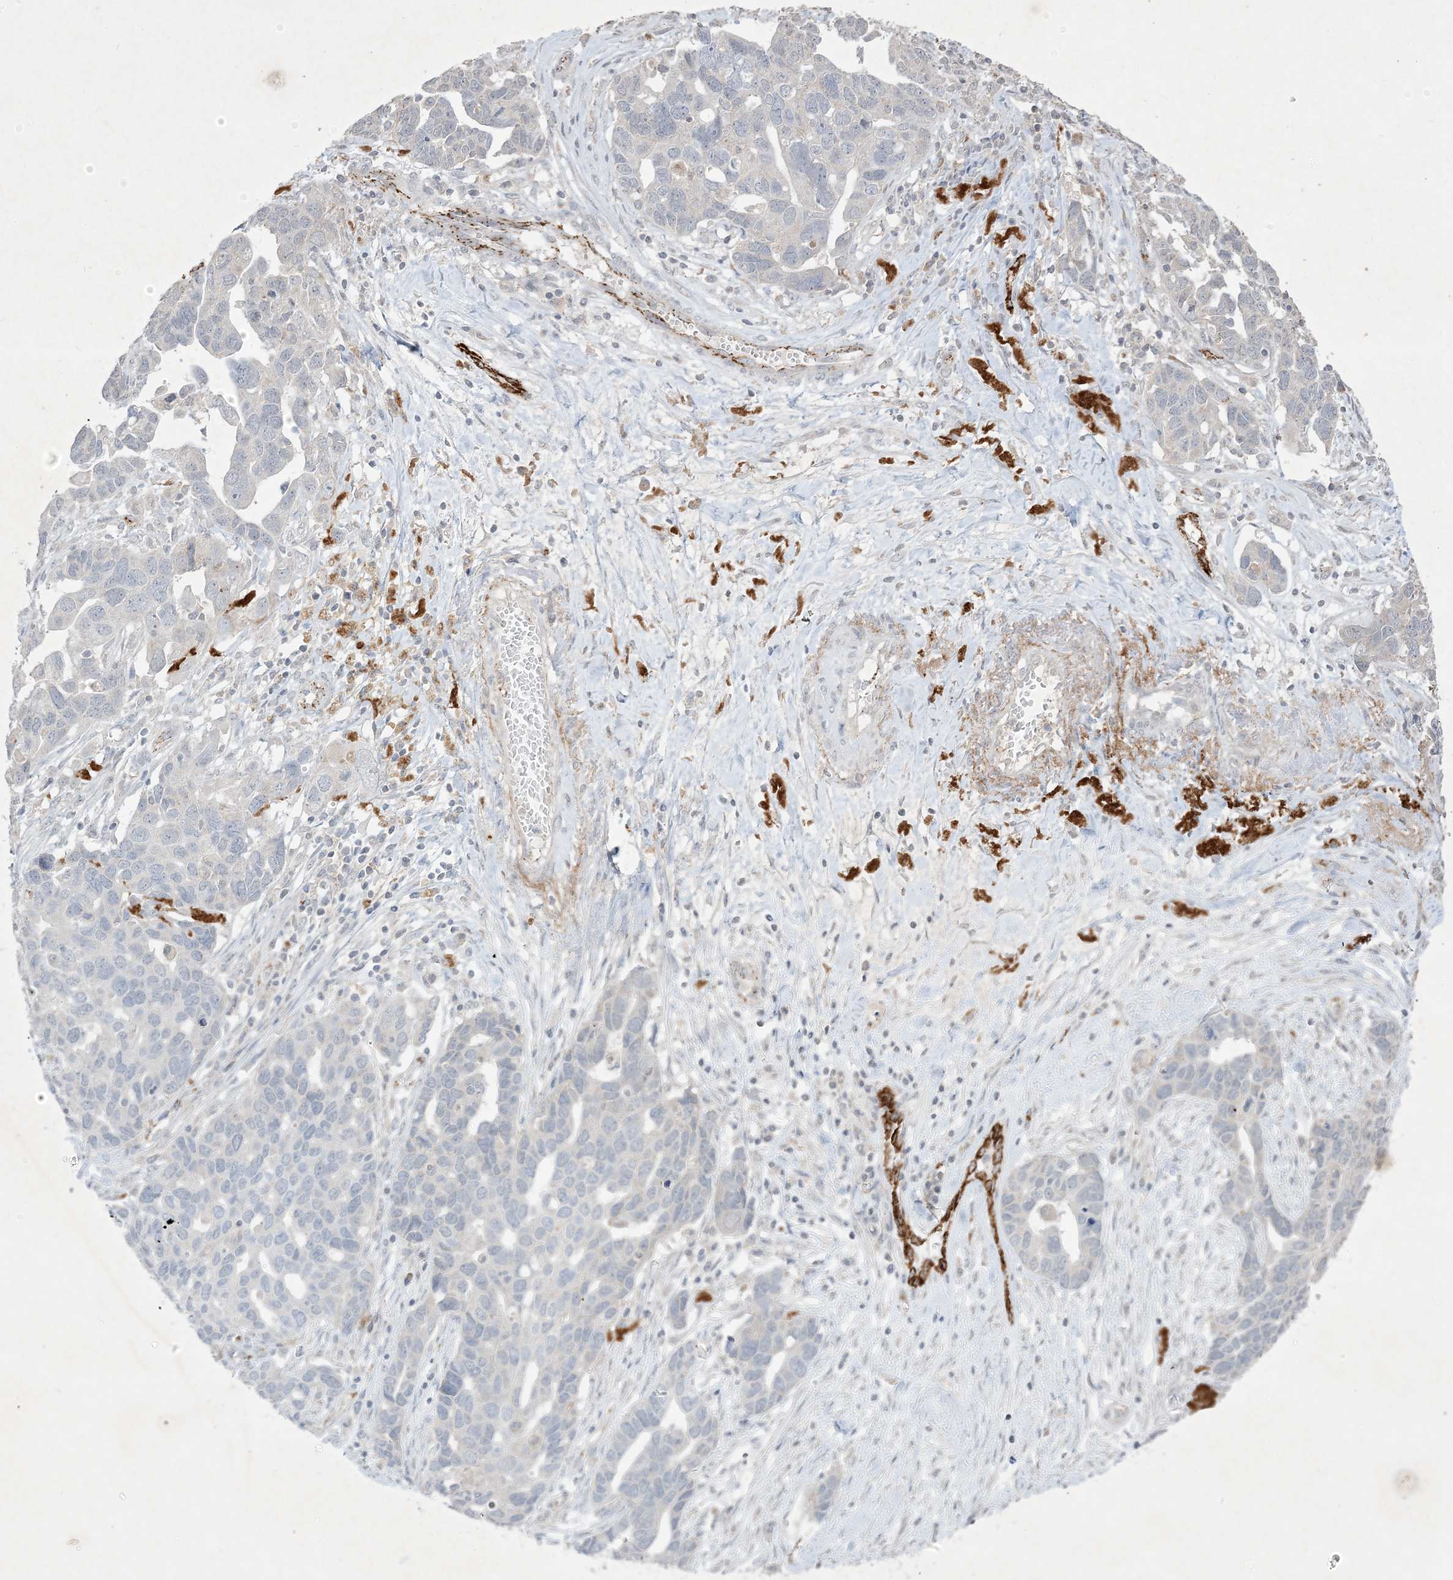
{"staining": {"intensity": "negative", "quantity": "none", "location": "none"}, "tissue": "ovarian cancer", "cell_type": "Tumor cells", "image_type": "cancer", "snomed": [{"axis": "morphology", "description": "Cystadenocarcinoma, serous, NOS"}, {"axis": "topography", "description": "Ovary"}], "caption": "Immunohistochemistry micrograph of human ovarian cancer (serous cystadenocarcinoma) stained for a protein (brown), which reveals no expression in tumor cells. (DAB immunohistochemistry, high magnification).", "gene": "PRSS36", "patient": {"sex": "female", "age": 54}}